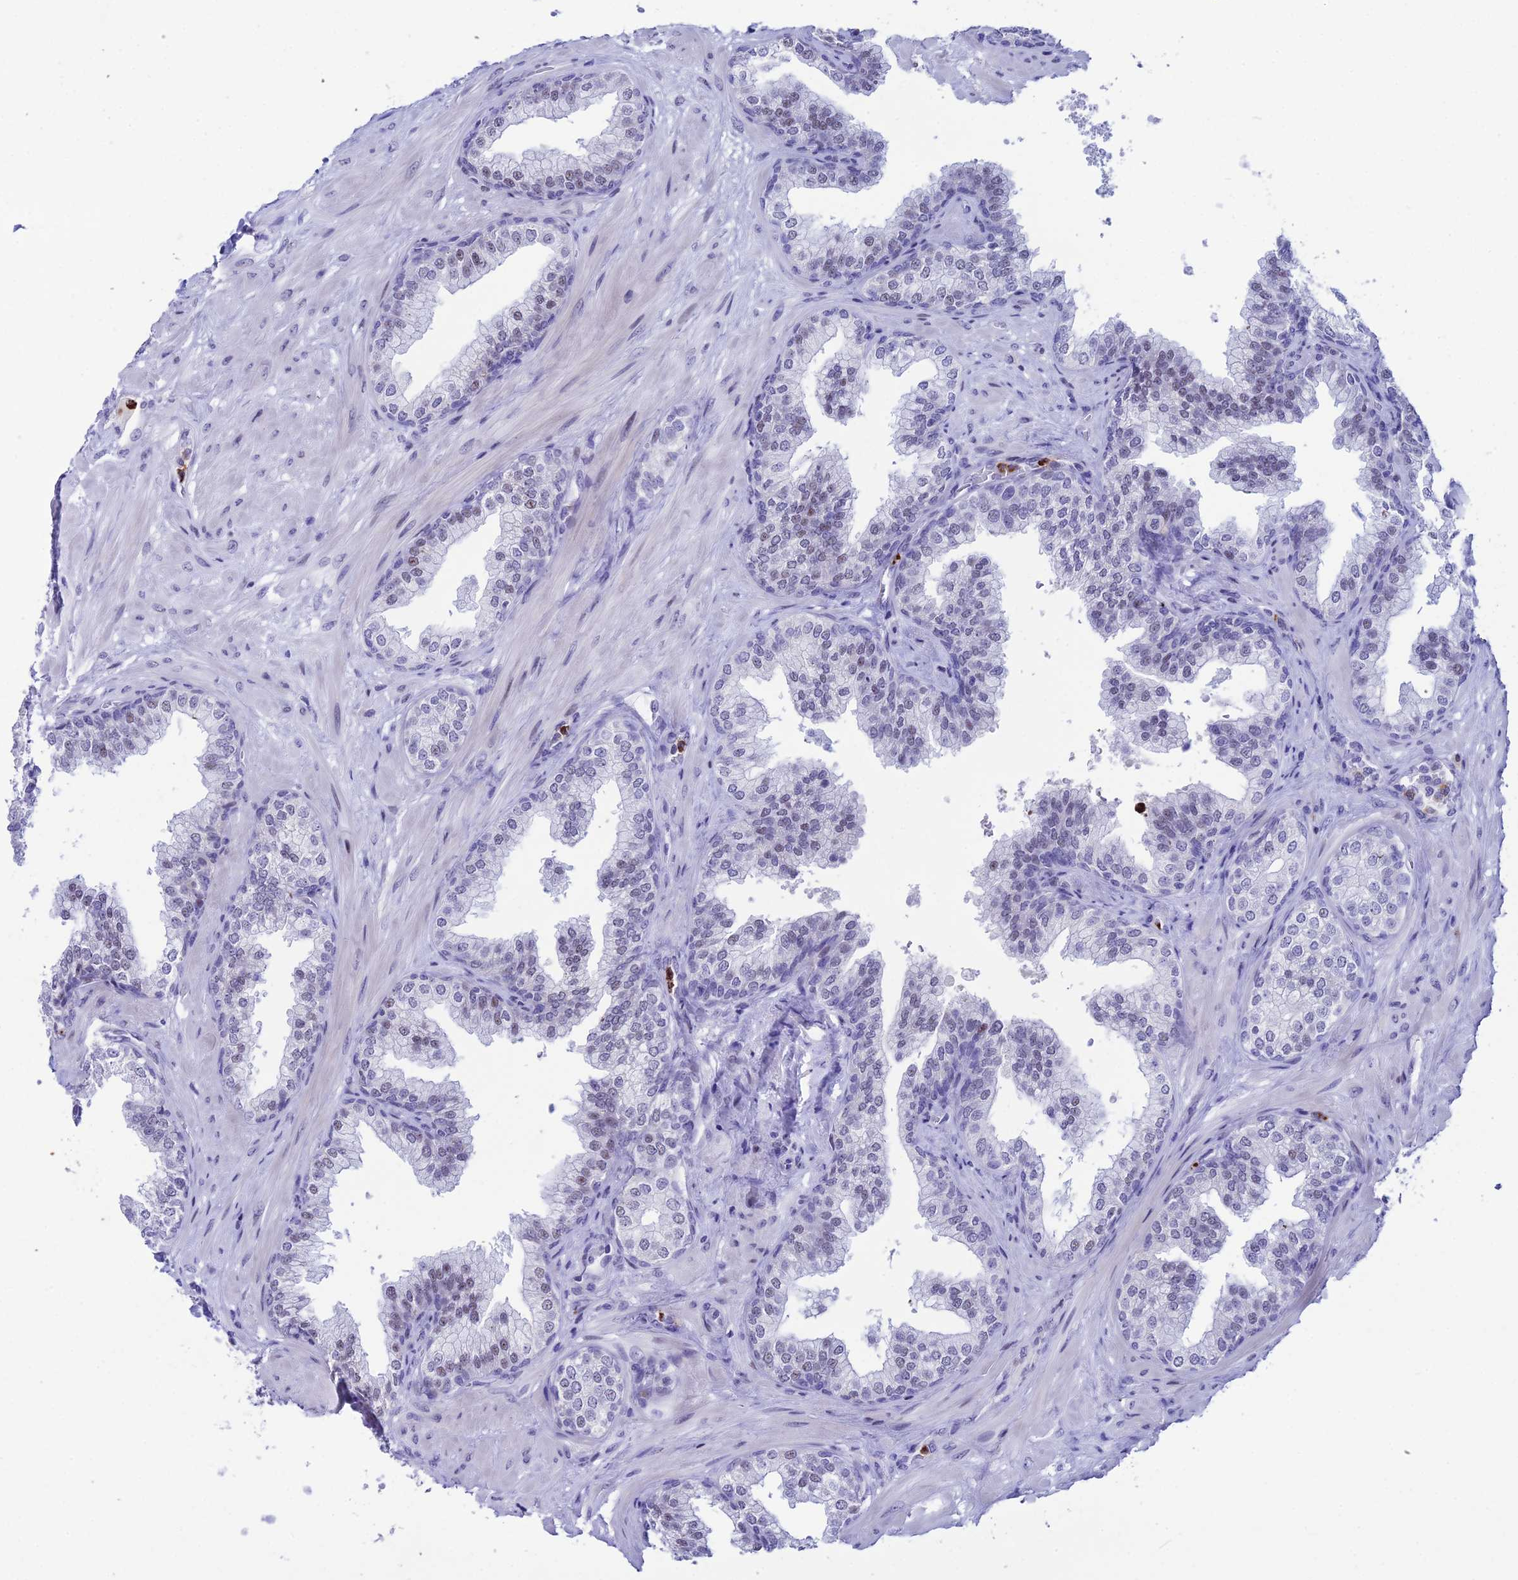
{"staining": {"intensity": "weak", "quantity": "<25%", "location": "nuclear"}, "tissue": "prostate", "cell_type": "Glandular cells", "image_type": "normal", "snomed": [{"axis": "morphology", "description": "Normal tissue, NOS"}, {"axis": "topography", "description": "Prostate"}], "caption": "An immunohistochemistry (IHC) histopathology image of benign prostate is shown. There is no staining in glandular cells of prostate. The staining was performed using DAB (3,3'-diaminobenzidine) to visualize the protein expression in brown, while the nuclei were stained in blue with hematoxylin (Magnification: 20x).", "gene": "MFSD2B", "patient": {"sex": "male", "age": 60}}